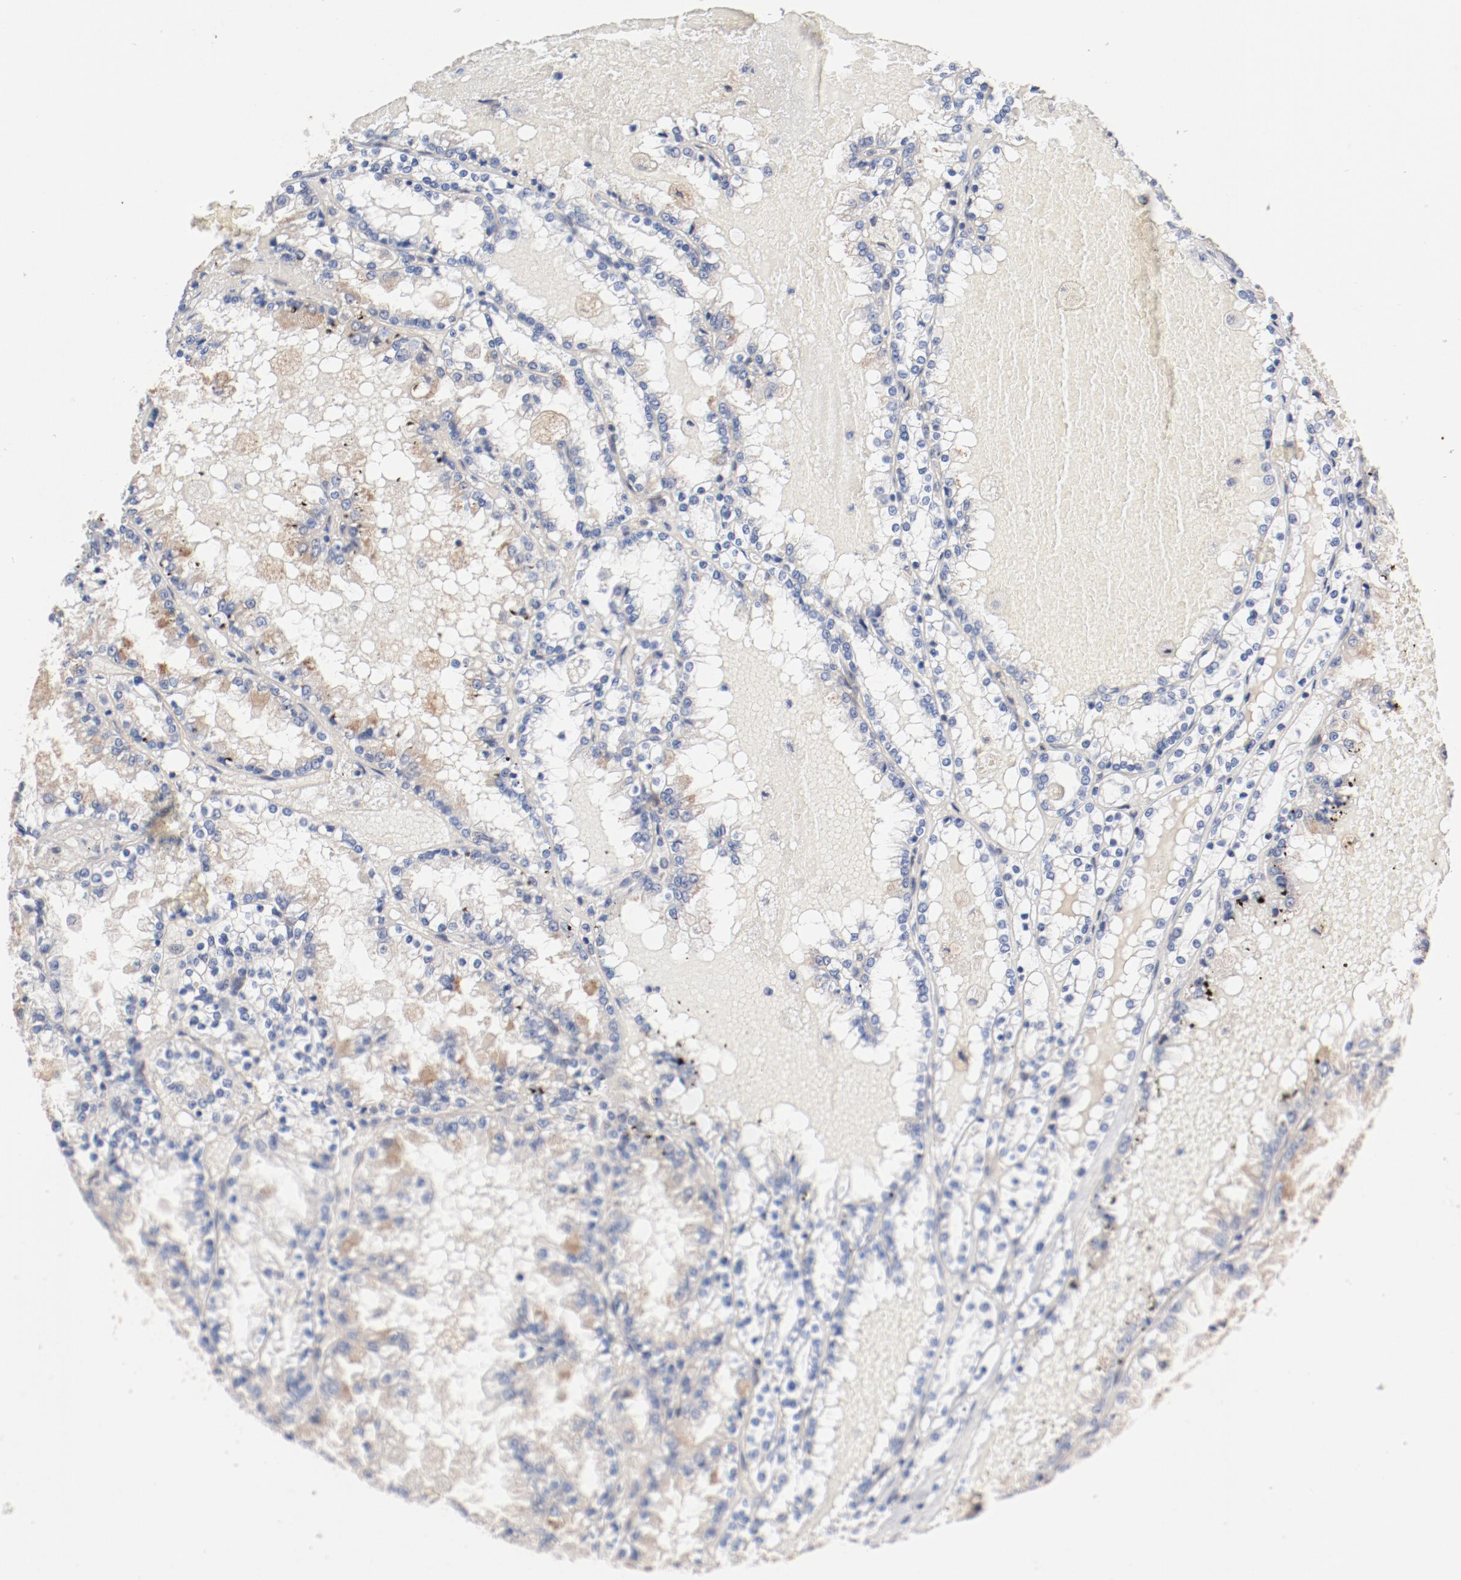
{"staining": {"intensity": "negative", "quantity": "none", "location": "none"}, "tissue": "renal cancer", "cell_type": "Tumor cells", "image_type": "cancer", "snomed": [{"axis": "morphology", "description": "Adenocarcinoma, NOS"}, {"axis": "topography", "description": "Kidney"}], "caption": "IHC micrograph of renal cancer (adenocarcinoma) stained for a protein (brown), which displays no positivity in tumor cells. The staining was performed using DAB to visualize the protein expression in brown, while the nuclei were stained in blue with hematoxylin (Magnification: 20x).", "gene": "PITPNM2", "patient": {"sex": "female", "age": 56}}